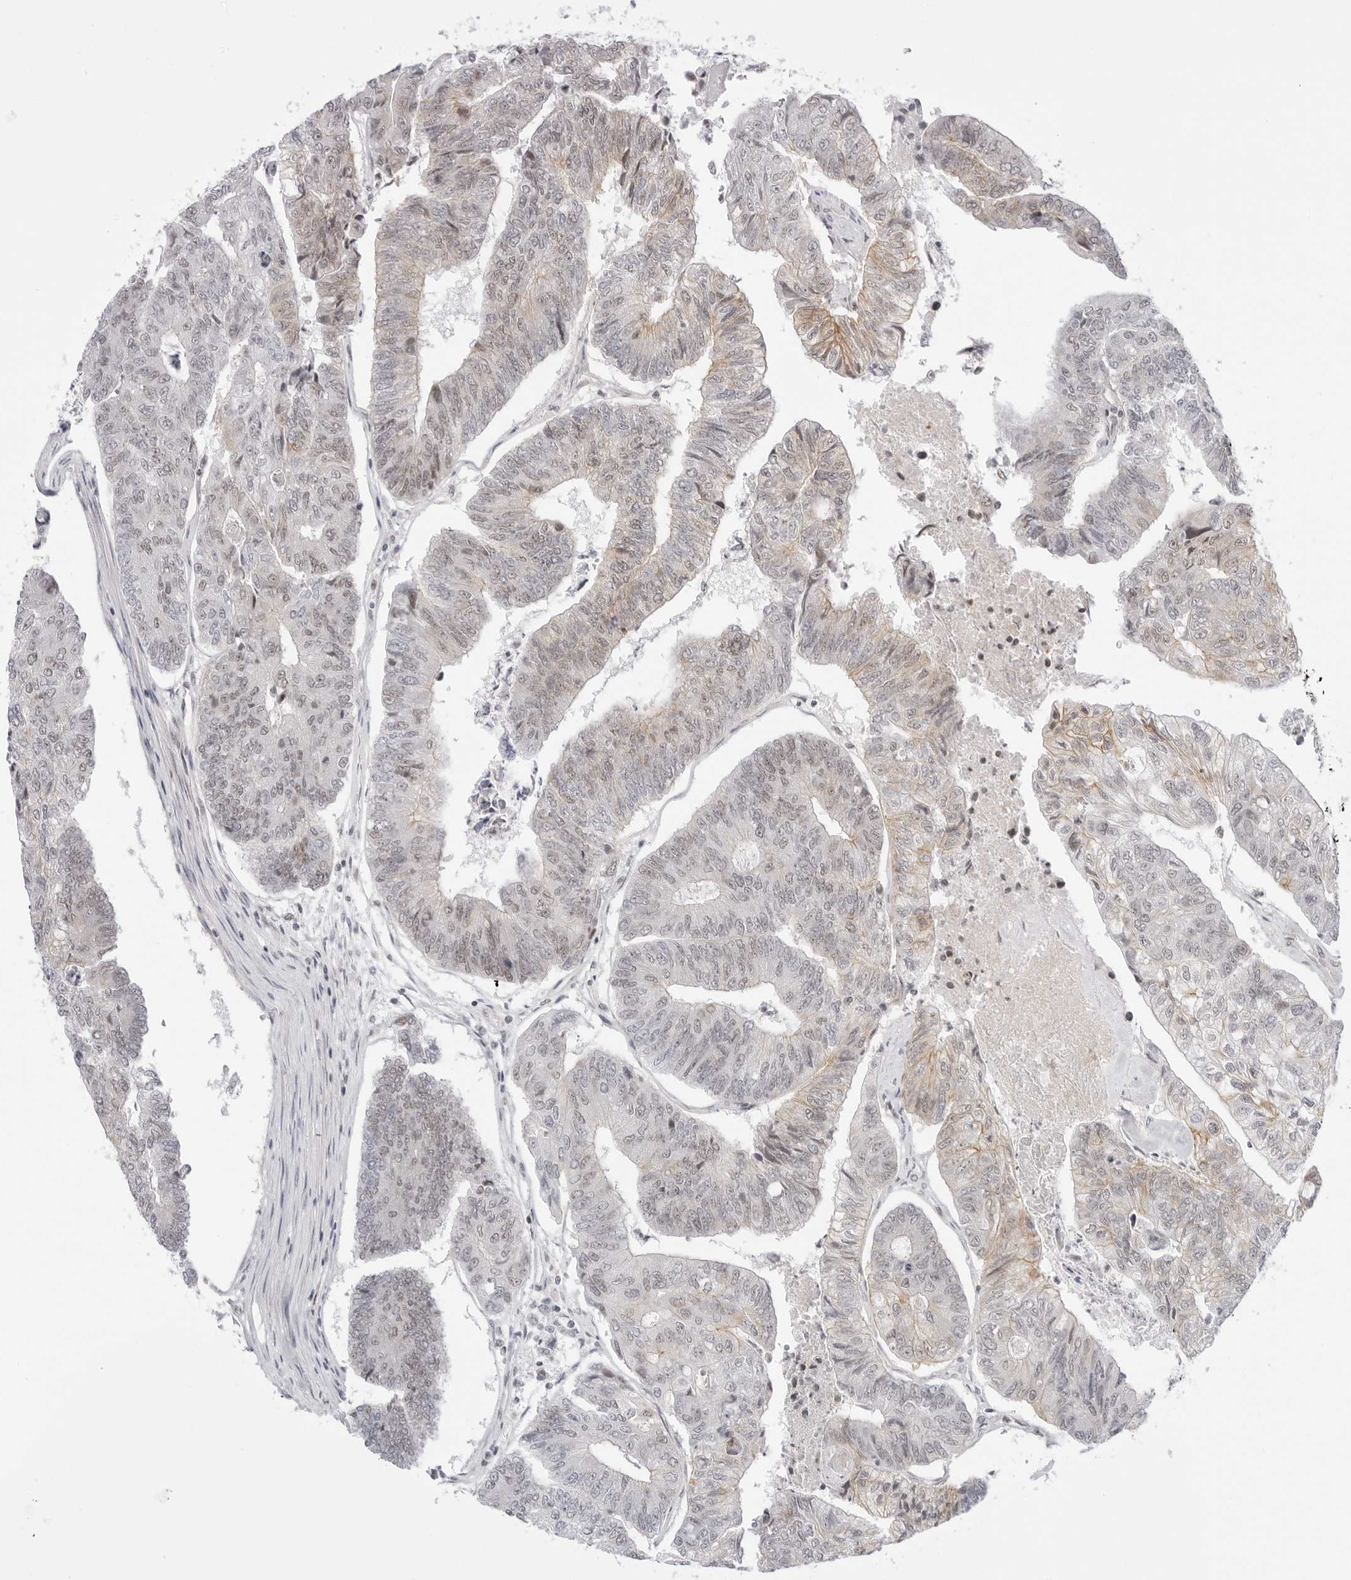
{"staining": {"intensity": "weak", "quantity": "<25%", "location": "cytoplasmic/membranous,nuclear"}, "tissue": "colorectal cancer", "cell_type": "Tumor cells", "image_type": "cancer", "snomed": [{"axis": "morphology", "description": "Adenocarcinoma, NOS"}, {"axis": "topography", "description": "Colon"}], "caption": "An IHC image of colorectal adenocarcinoma is shown. There is no staining in tumor cells of colorectal adenocarcinoma.", "gene": "TCIM", "patient": {"sex": "female", "age": 67}}